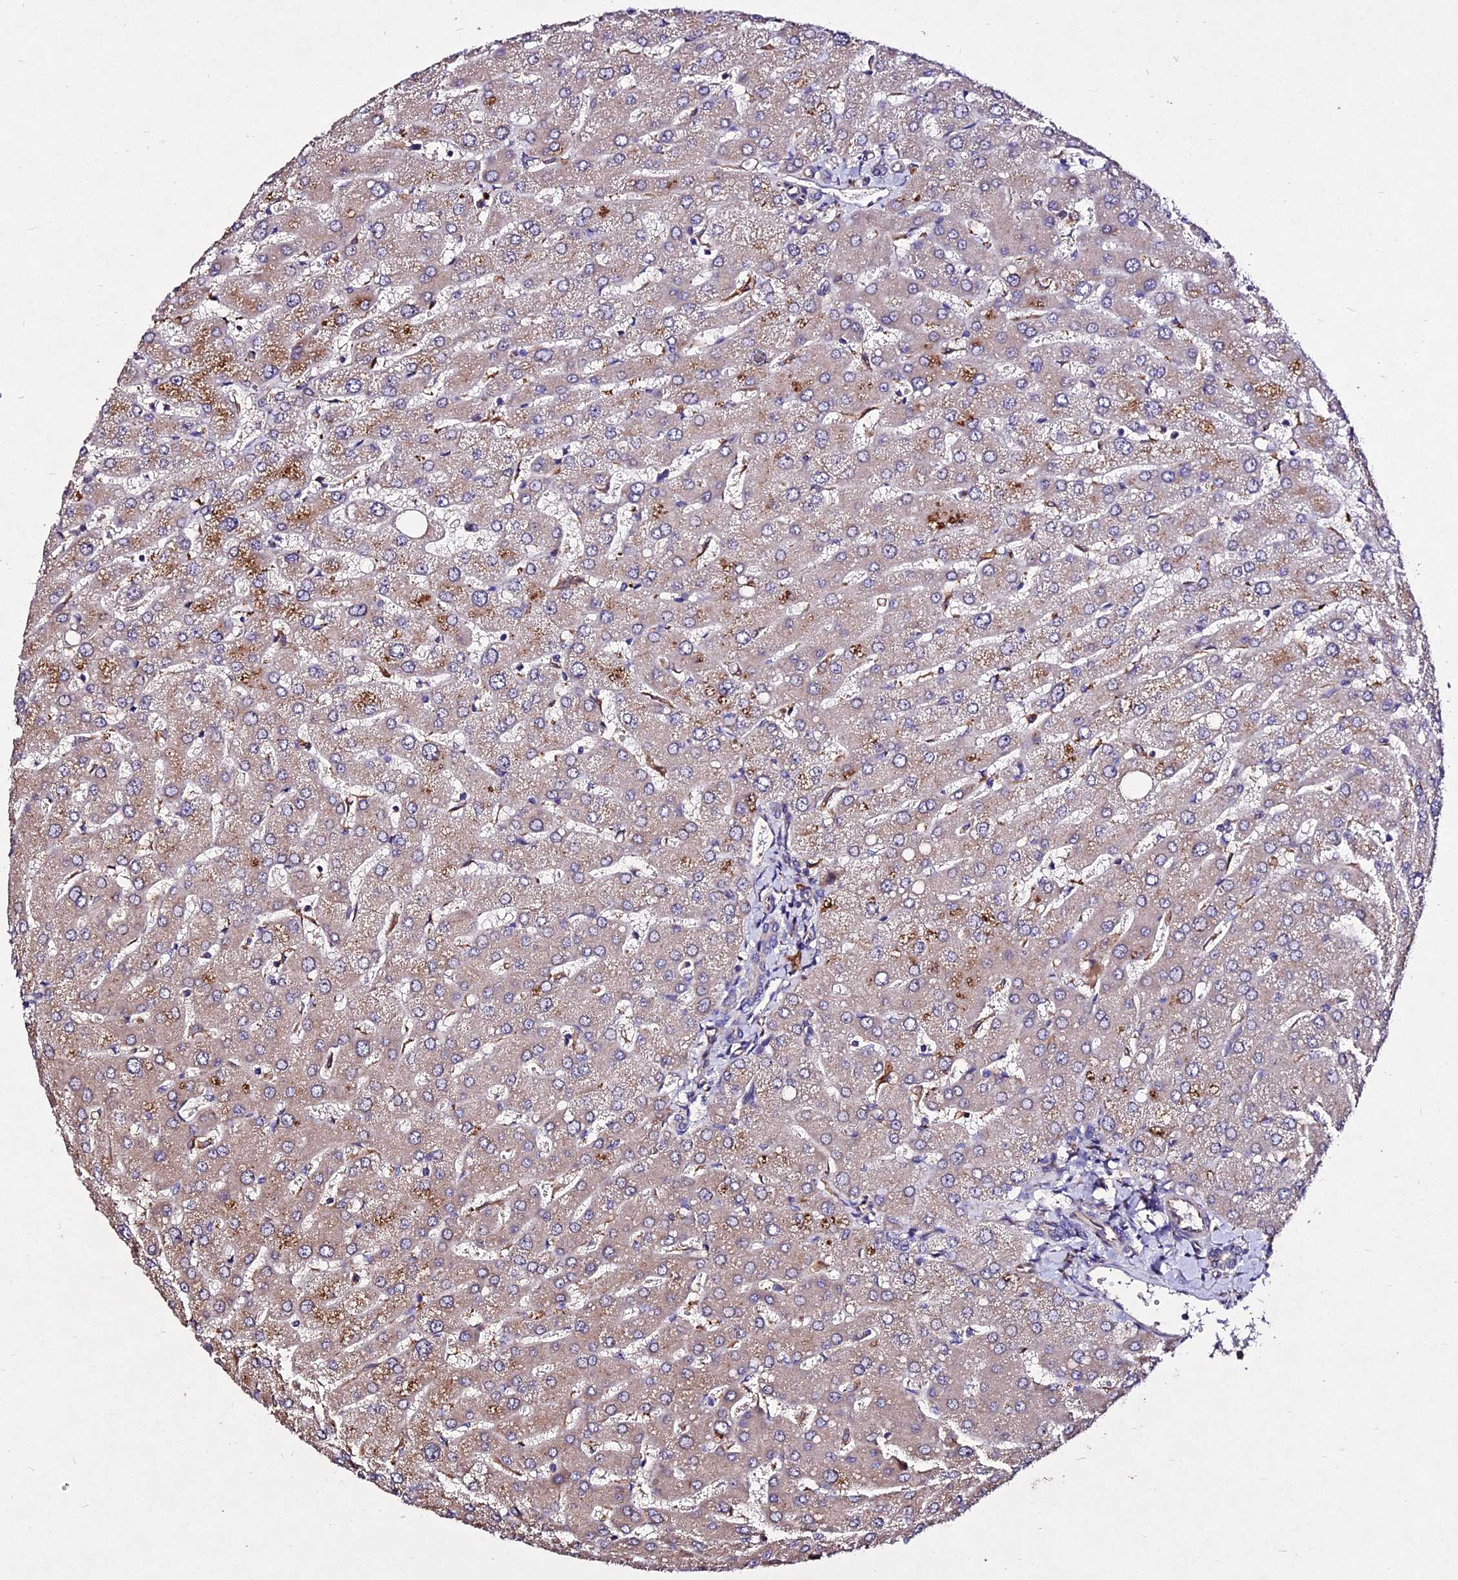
{"staining": {"intensity": "negative", "quantity": "none", "location": "none"}, "tissue": "liver", "cell_type": "Cholangiocytes", "image_type": "normal", "snomed": [{"axis": "morphology", "description": "Normal tissue, NOS"}, {"axis": "topography", "description": "Liver"}], "caption": "There is no significant expression in cholangiocytes of liver. (Stains: DAB (3,3'-diaminobenzidine) immunohistochemistry (IHC) with hematoxylin counter stain, Microscopy: brightfield microscopy at high magnification).", "gene": "AP3M1", "patient": {"sex": "male", "age": 55}}